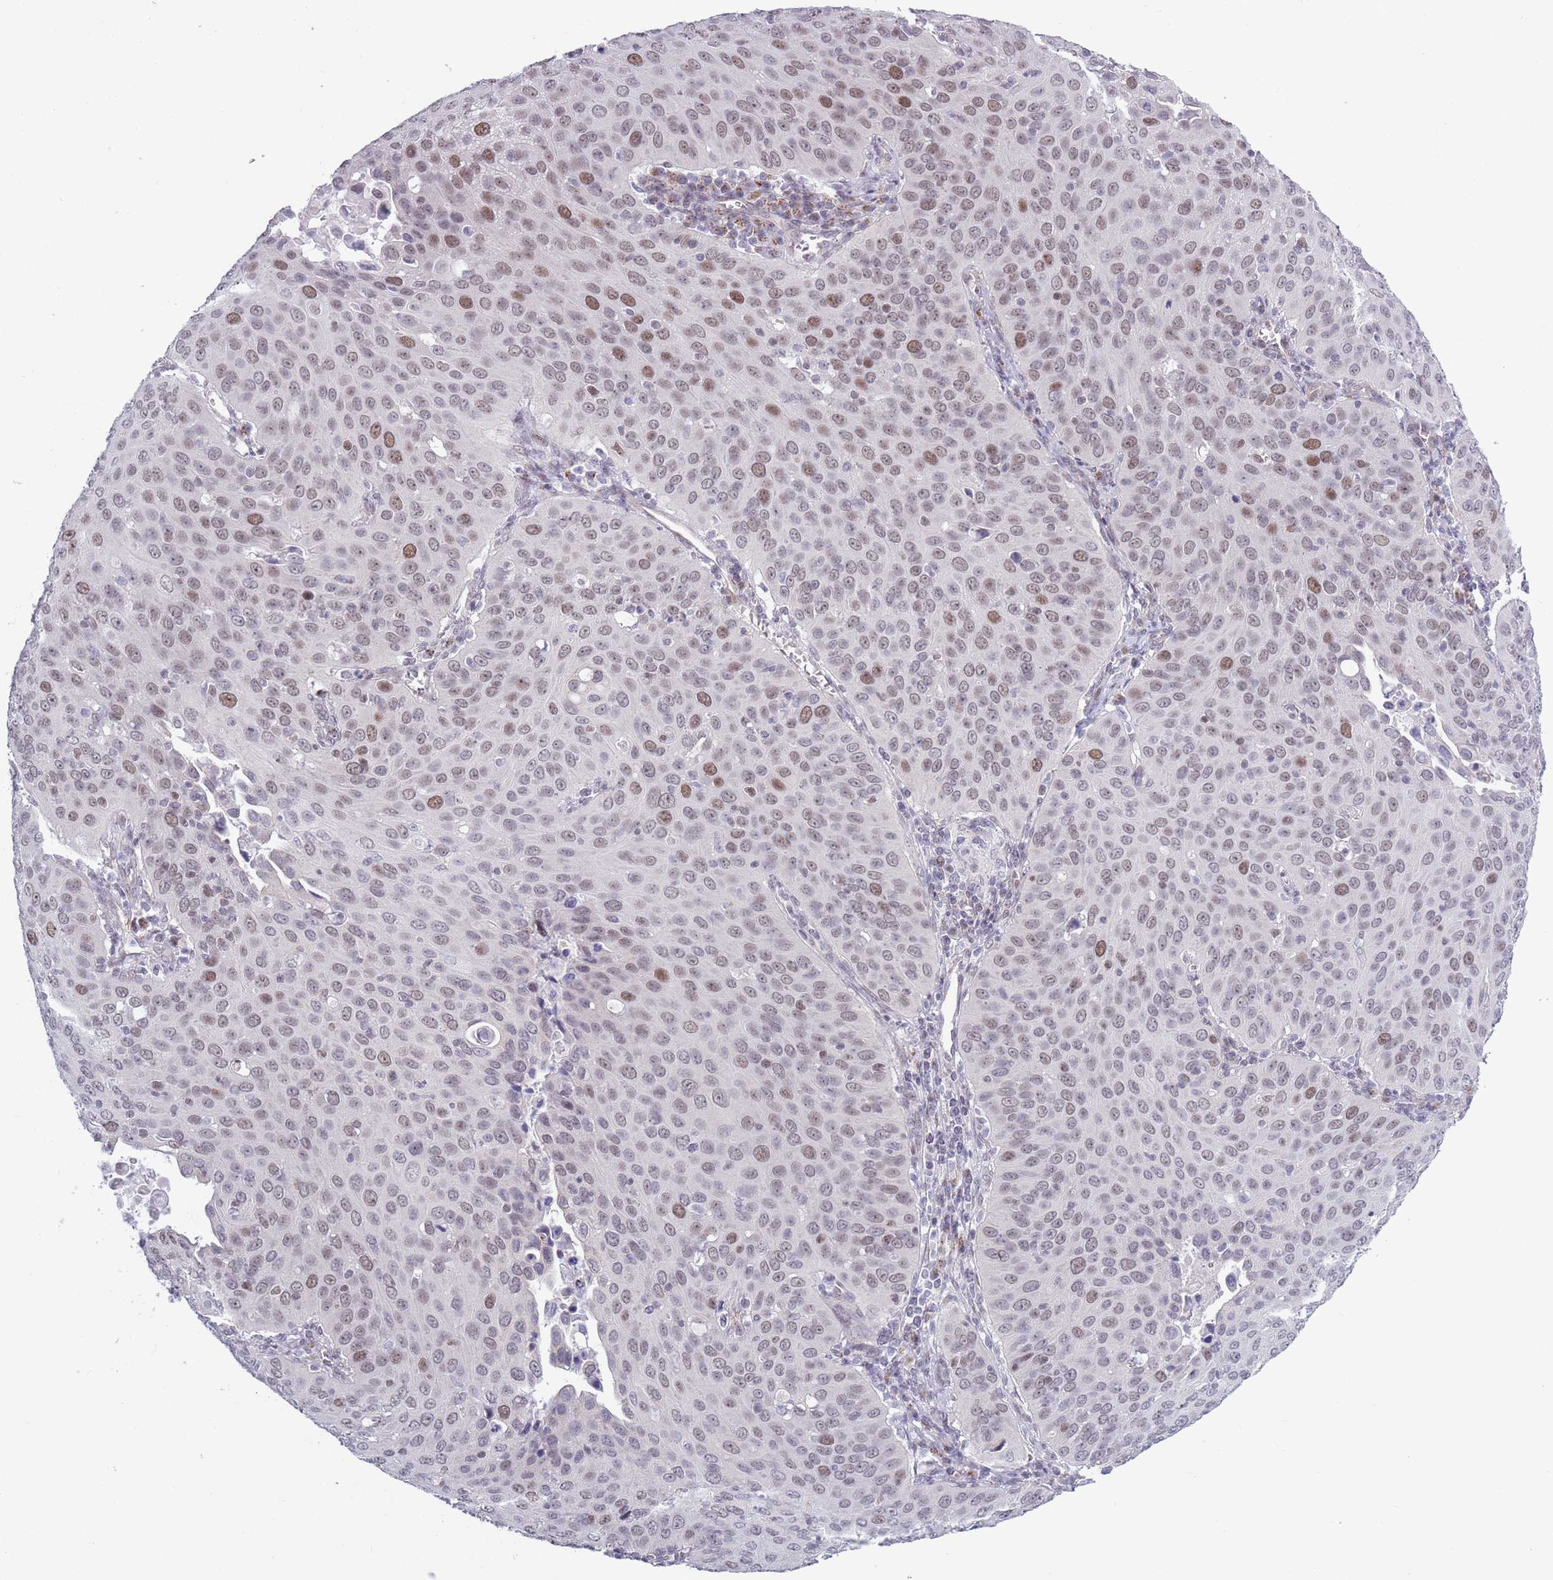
{"staining": {"intensity": "weak", "quantity": ">75%", "location": "nuclear"}, "tissue": "cervical cancer", "cell_type": "Tumor cells", "image_type": "cancer", "snomed": [{"axis": "morphology", "description": "Squamous cell carcinoma, NOS"}, {"axis": "topography", "description": "Cervix"}], "caption": "Cervical squamous cell carcinoma stained with immunohistochemistry reveals weak nuclear positivity in about >75% of tumor cells.", "gene": "ZKSCAN2", "patient": {"sex": "female", "age": 36}}